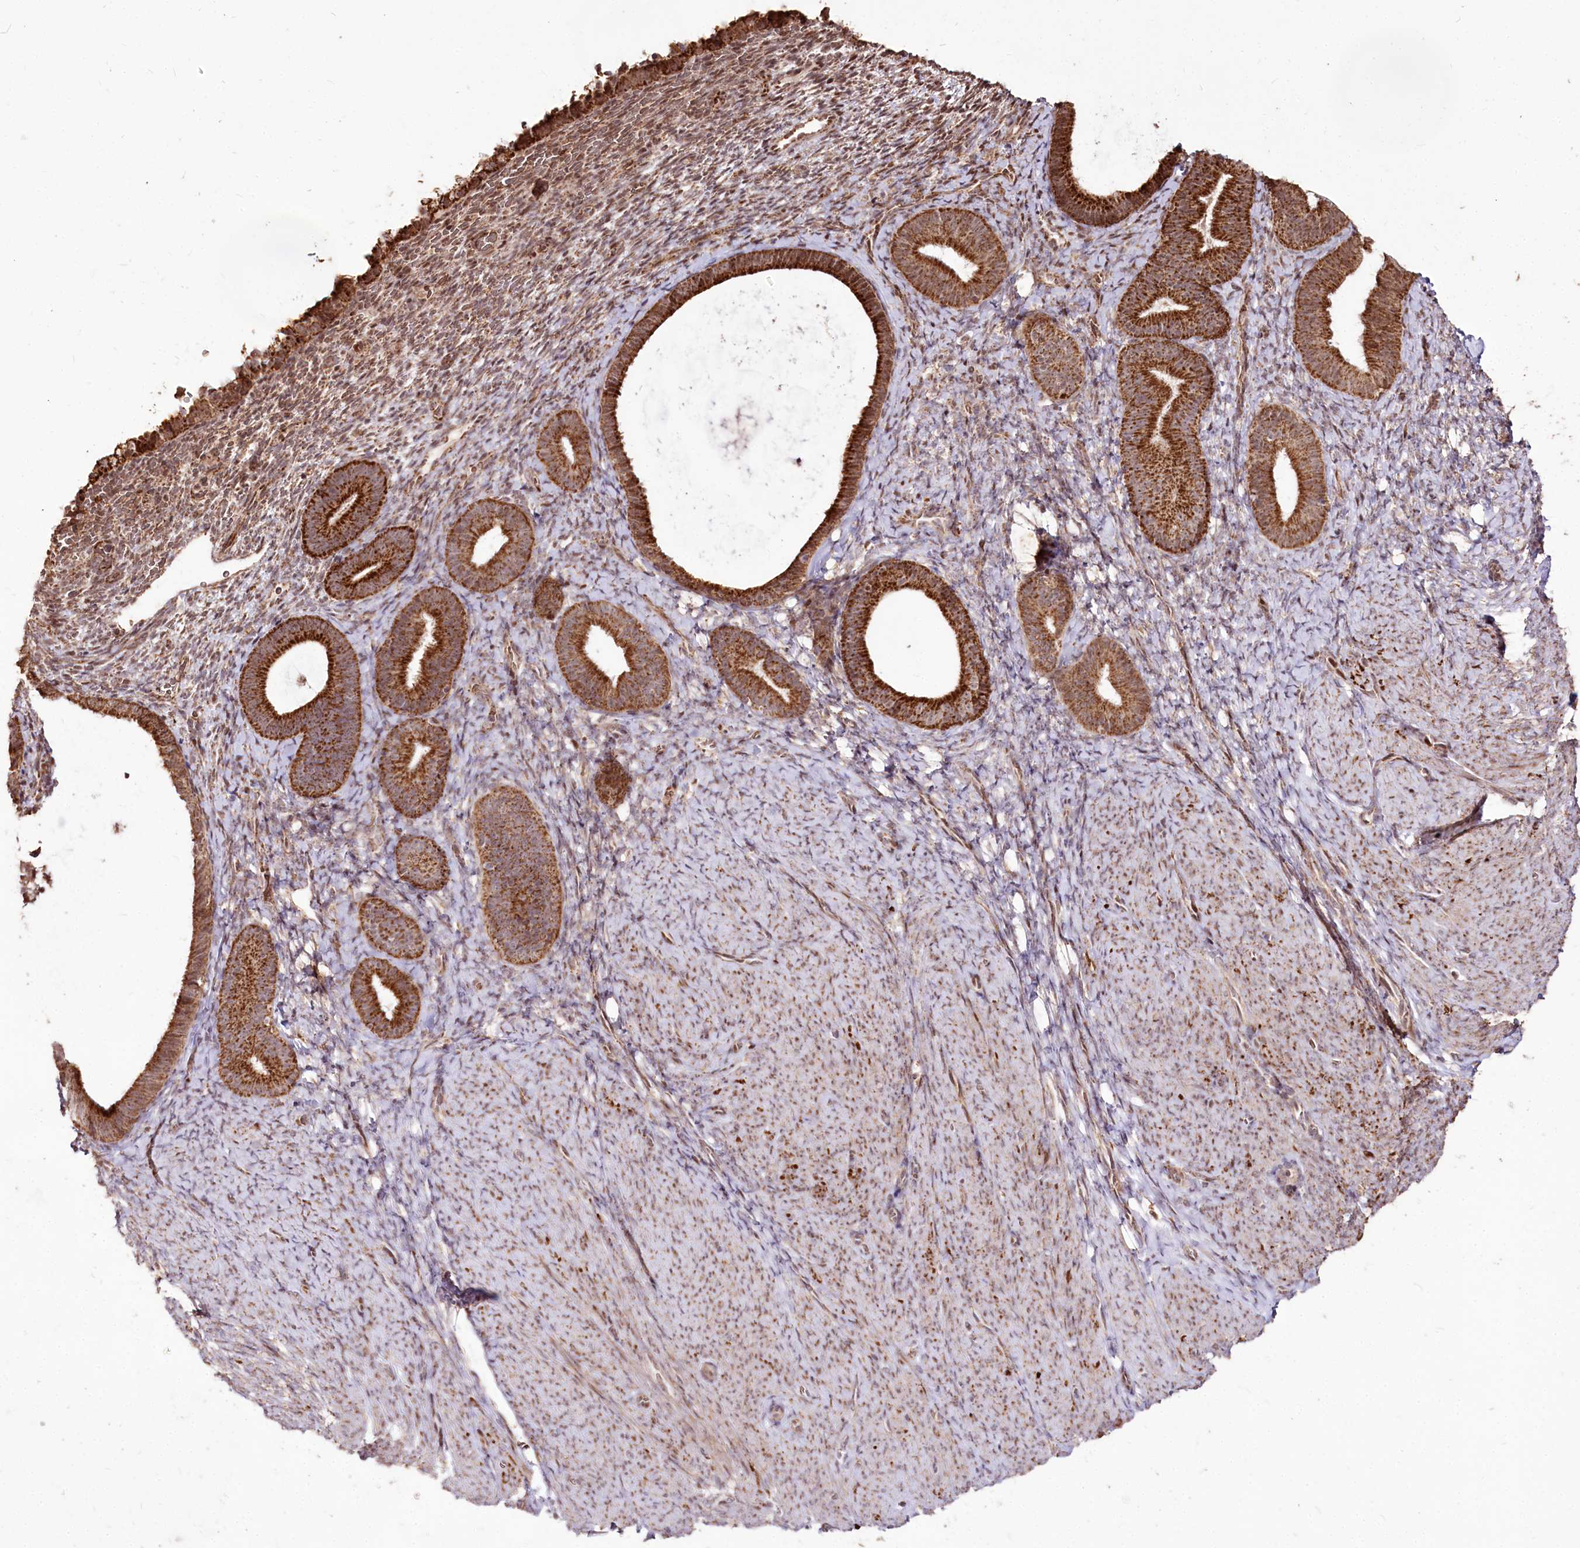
{"staining": {"intensity": "negative", "quantity": "none", "location": "none"}, "tissue": "endometrium", "cell_type": "Cells in endometrial stroma", "image_type": "normal", "snomed": [{"axis": "morphology", "description": "Normal tissue, NOS"}, {"axis": "topography", "description": "Endometrium"}], "caption": "Immunohistochemistry (IHC) image of benign endometrium stained for a protein (brown), which shows no staining in cells in endometrial stroma.", "gene": "CARD19", "patient": {"sex": "female", "age": 65}}